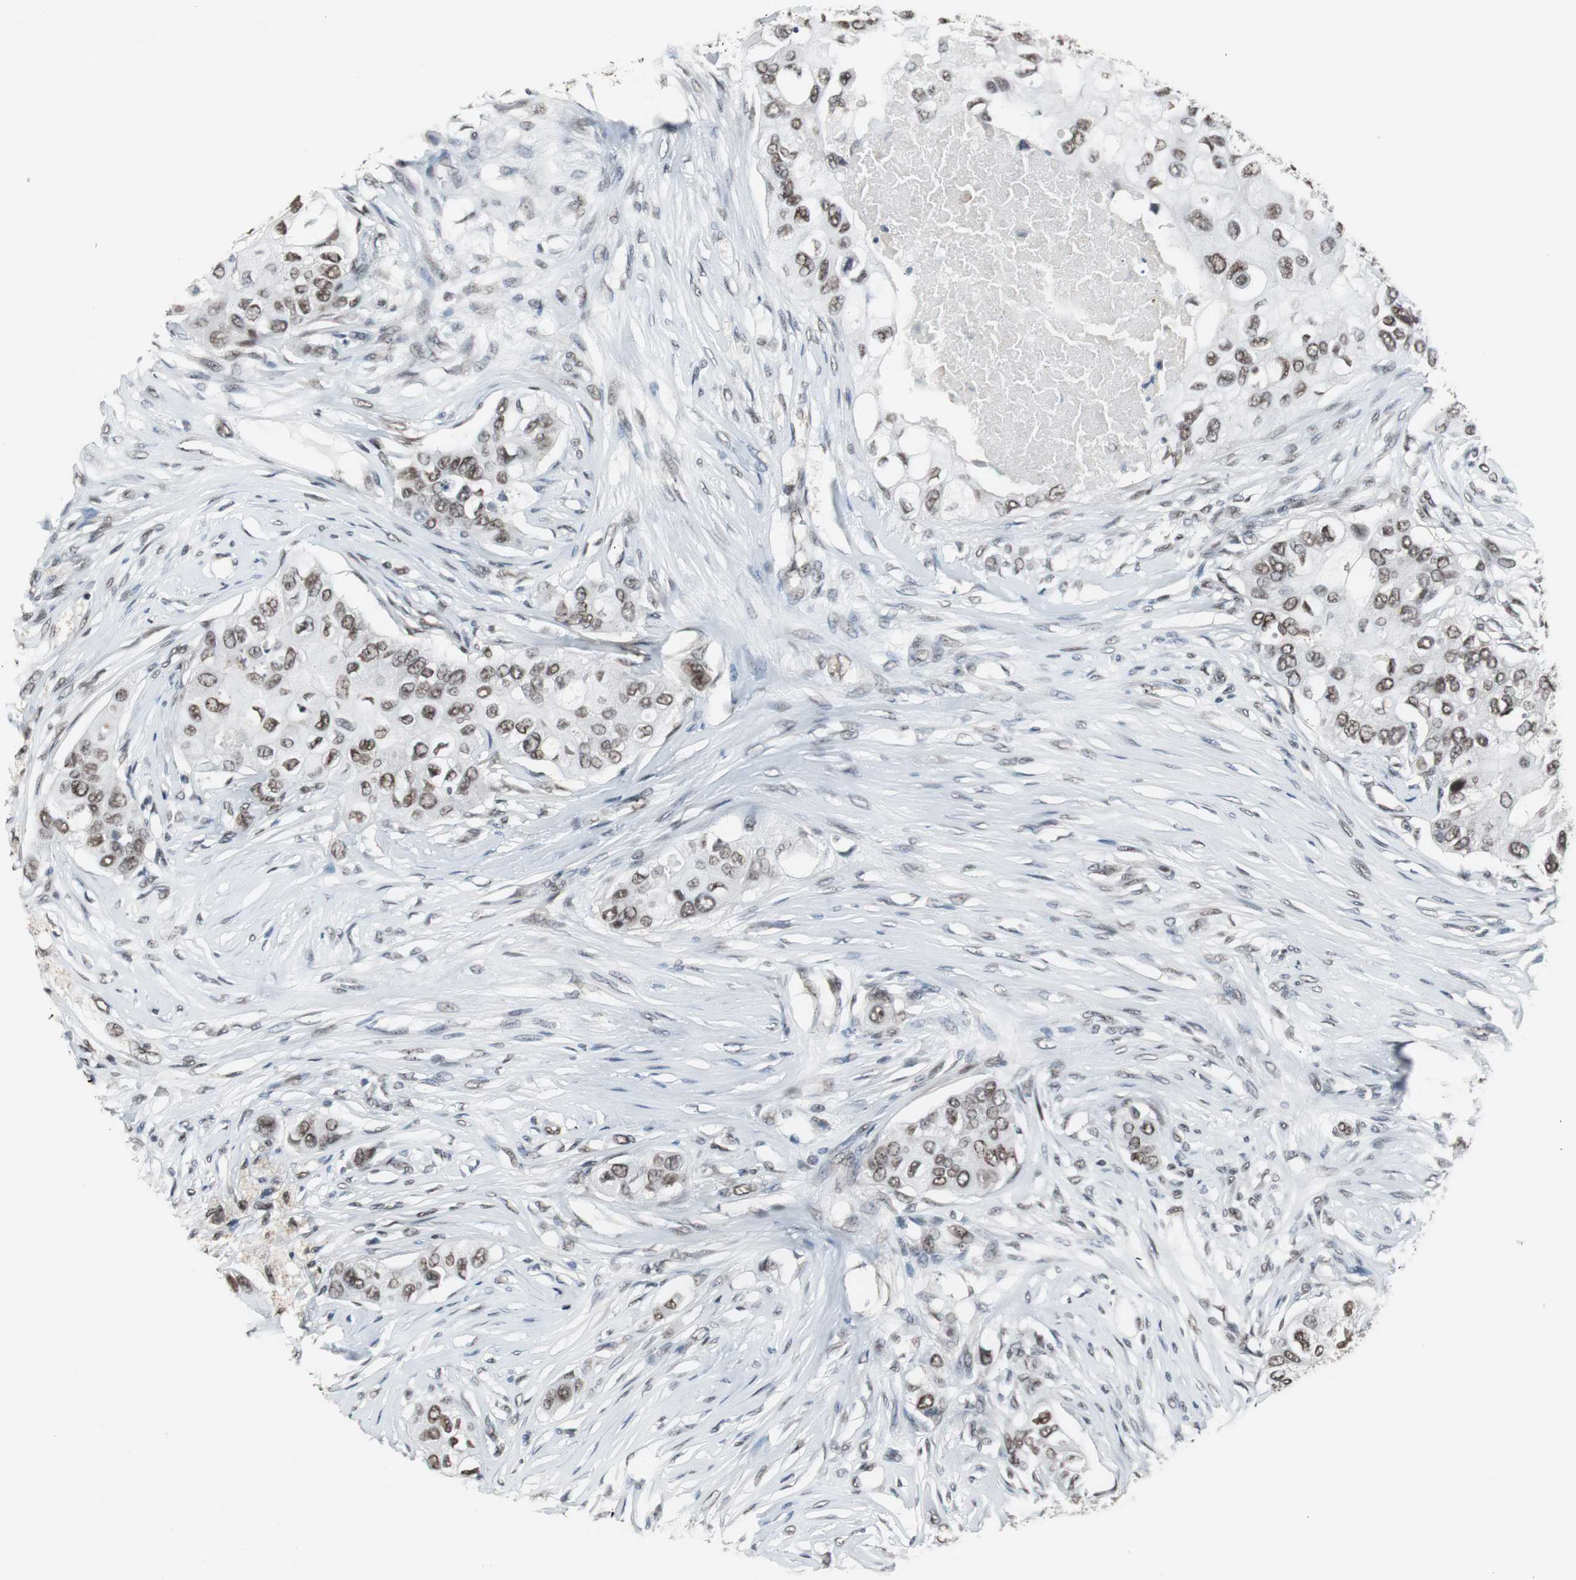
{"staining": {"intensity": "moderate", "quantity": ">75%", "location": "nuclear"}, "tissue": "breast cancer", "cell_type": "Tumor cells", "image_type": "cancer", "snomed": [{"axis": "morphology", "description": "Normal tissue, NOS"}, {"axis": "morphology", "description": "Duct carcinoma"}, {"axis": "topography", "description": "Breast"}], "caption": "IHC photomicrograph of human intraductal carcinoma (breast) stained for a protein (brown), which demonstrates medium levels of moderate nuclear positivity in about >75% of tumor cells.", "gene": "TAF7", "patient": {"sex": "female", "age": 49}}